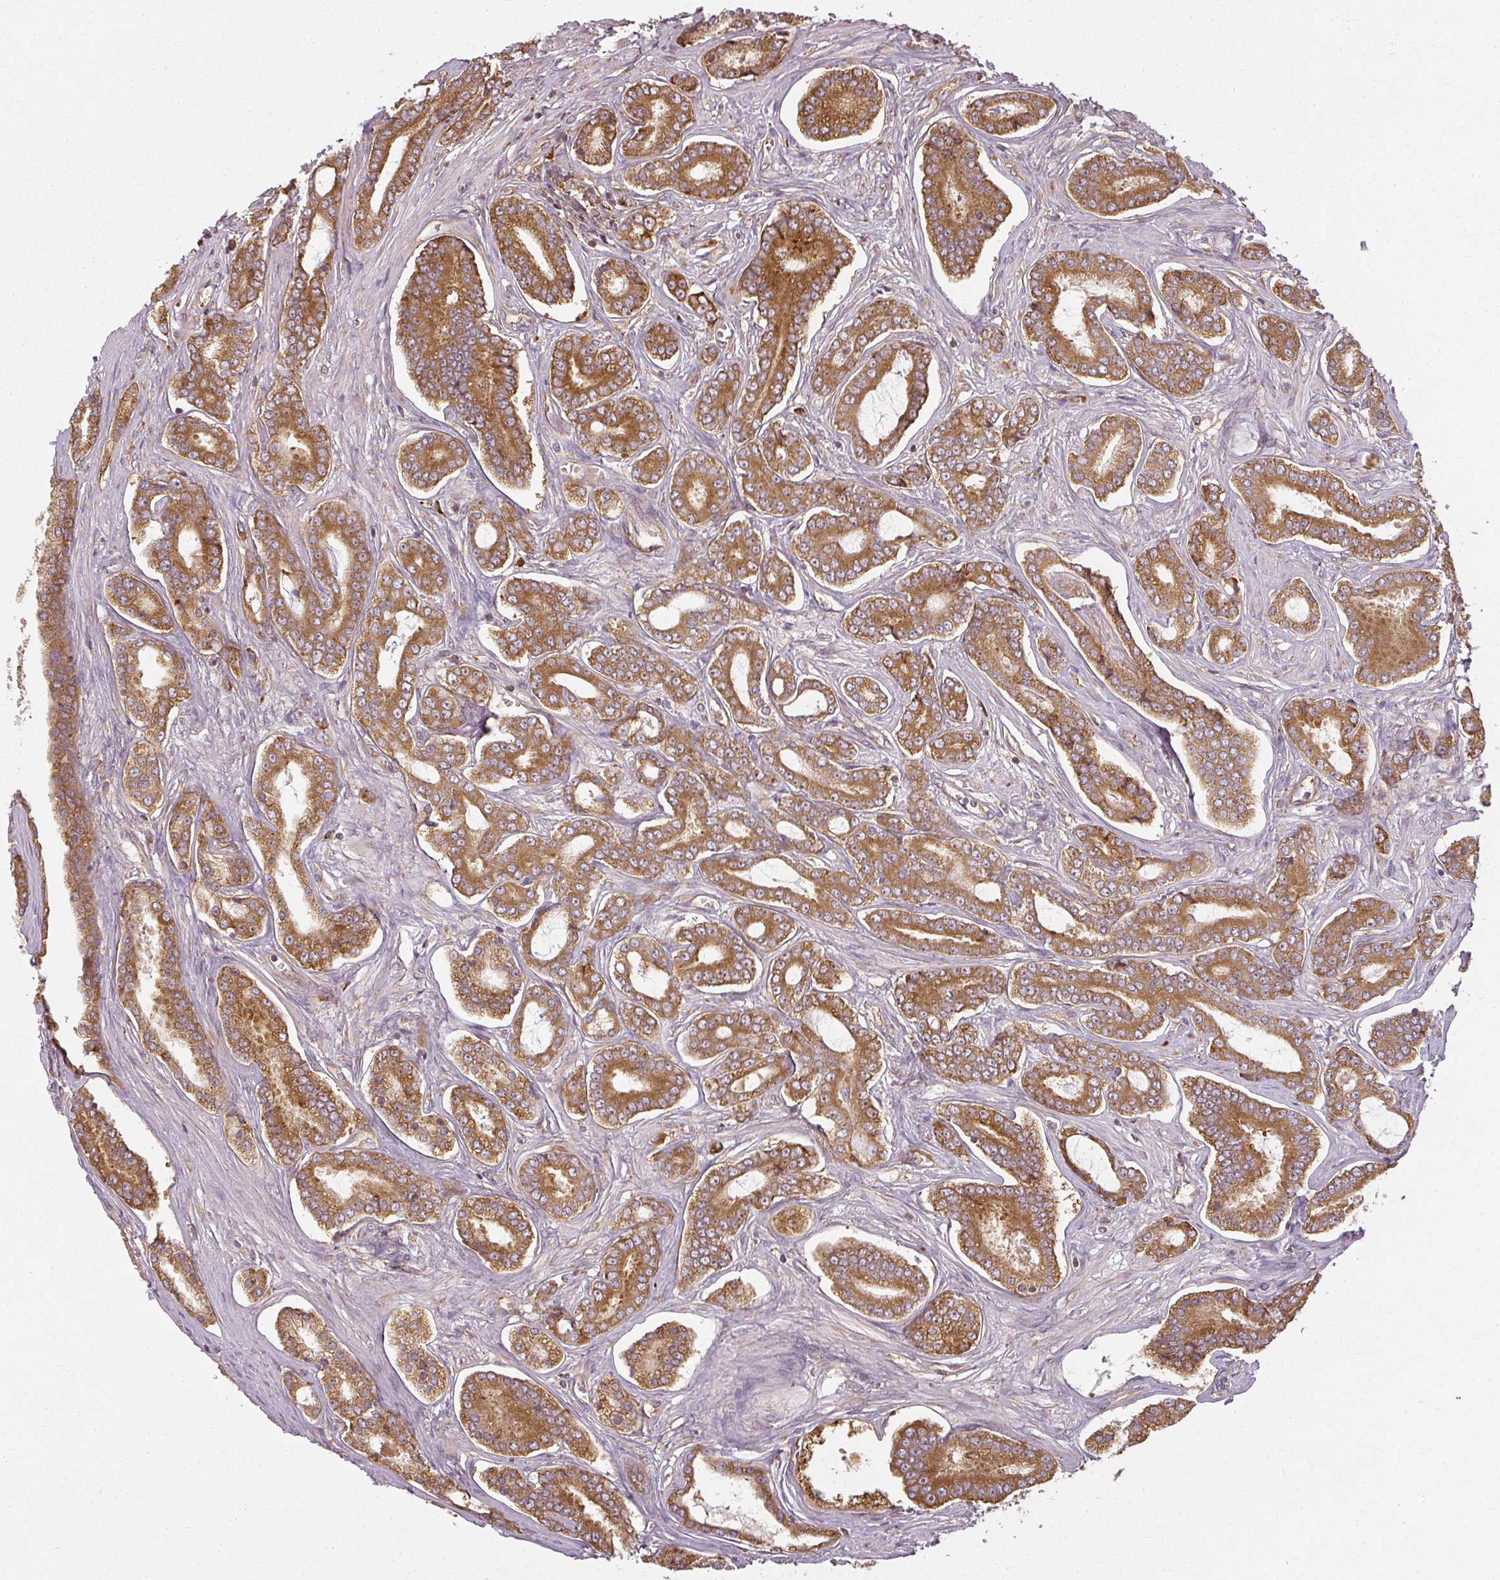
{"staining": {"intensity": "strong", "quantity": ">75%", "location": "cytoplasmic/membranous"}, "tissue": "prostate cancer", "cell_type": "Tumor cells", "image_type": "cancer", "snomed": [{"axis": "morphology", "description": "Adenocarcinoma, NOS"}, {"axis": "topography", "description": "Prostate and seminal vesicle, NOS"}], "caption": "Protein expression analysis of human prostate cancer reveals strong cytoplasmic/membranous staining in approximately >75% of tumor cells. (DAB (3,3'-diaminobenzidine) IHC with brightfield microscopy, high magnification).", "gene": "RPL24", "patient": {"sex": "male", "age": 76}}